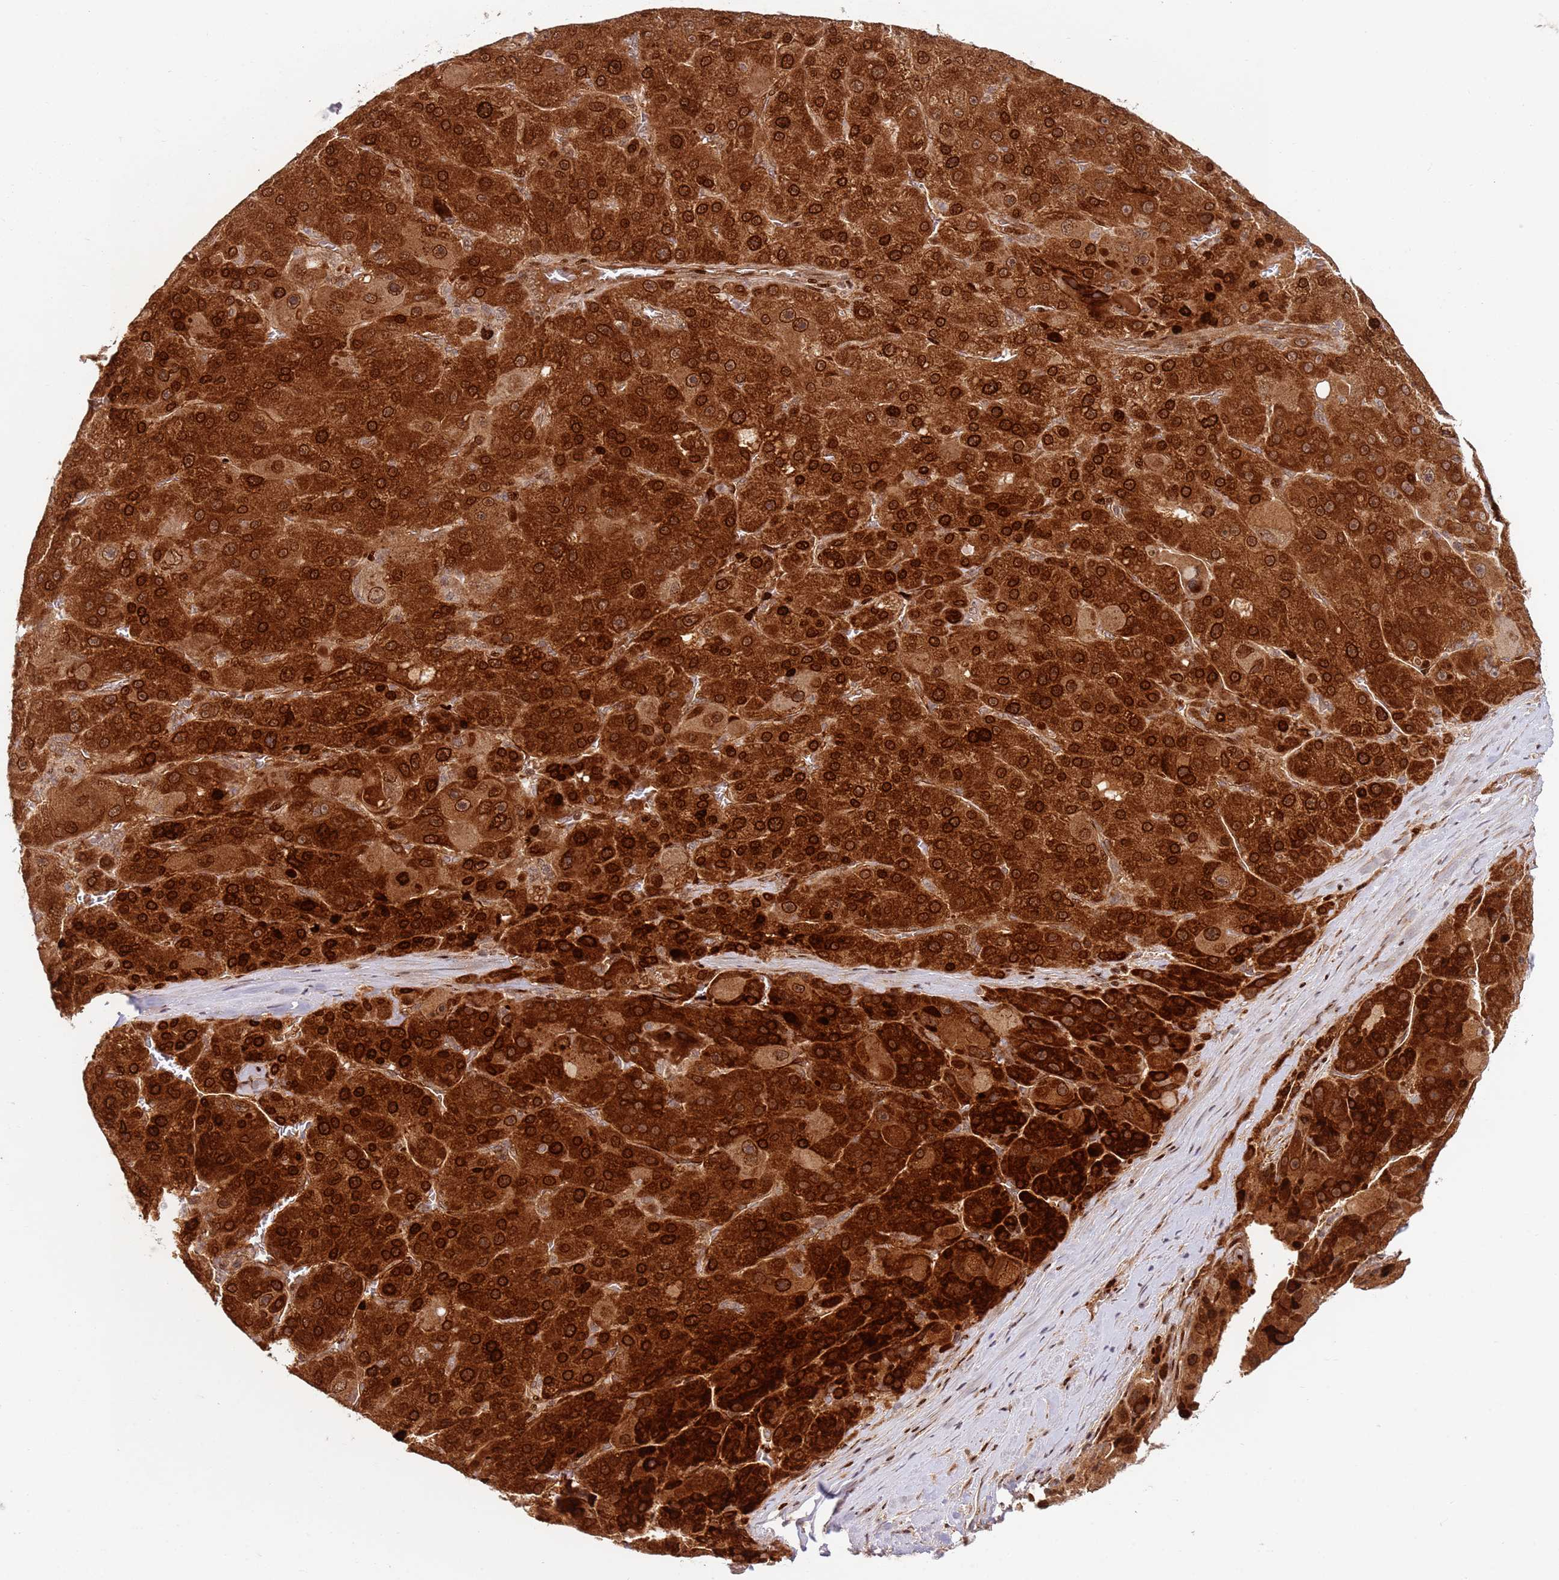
{"staining": {"intensity": "strong", "quantity": ">75%", "location": "cytoplasmic/membranous,nuclear"}, "tissue": "liver cancer", "cell_type": "Tumor cells", "image_type": "cancer", "snomed": [{"axis": "morphology", "description": "Carcinoma, Hepatocellular, NOS"}, {"axis": "topography", "description": "Liver"}], "caption": "Brown immunohistochemical staining in human hepatocellular carcinoma (liver) reveals strong cytoplasmic/membranous and nuclear staining in approximately >75% of tumor cells. Using DAB (3,3'-diaminobenzidine) (brown) and hematoxylin (blue) stains, captured at high magnification using brightfield microscopy.", "gene": "TMEM233", "patient": {"sex": "male", "age": 76}}